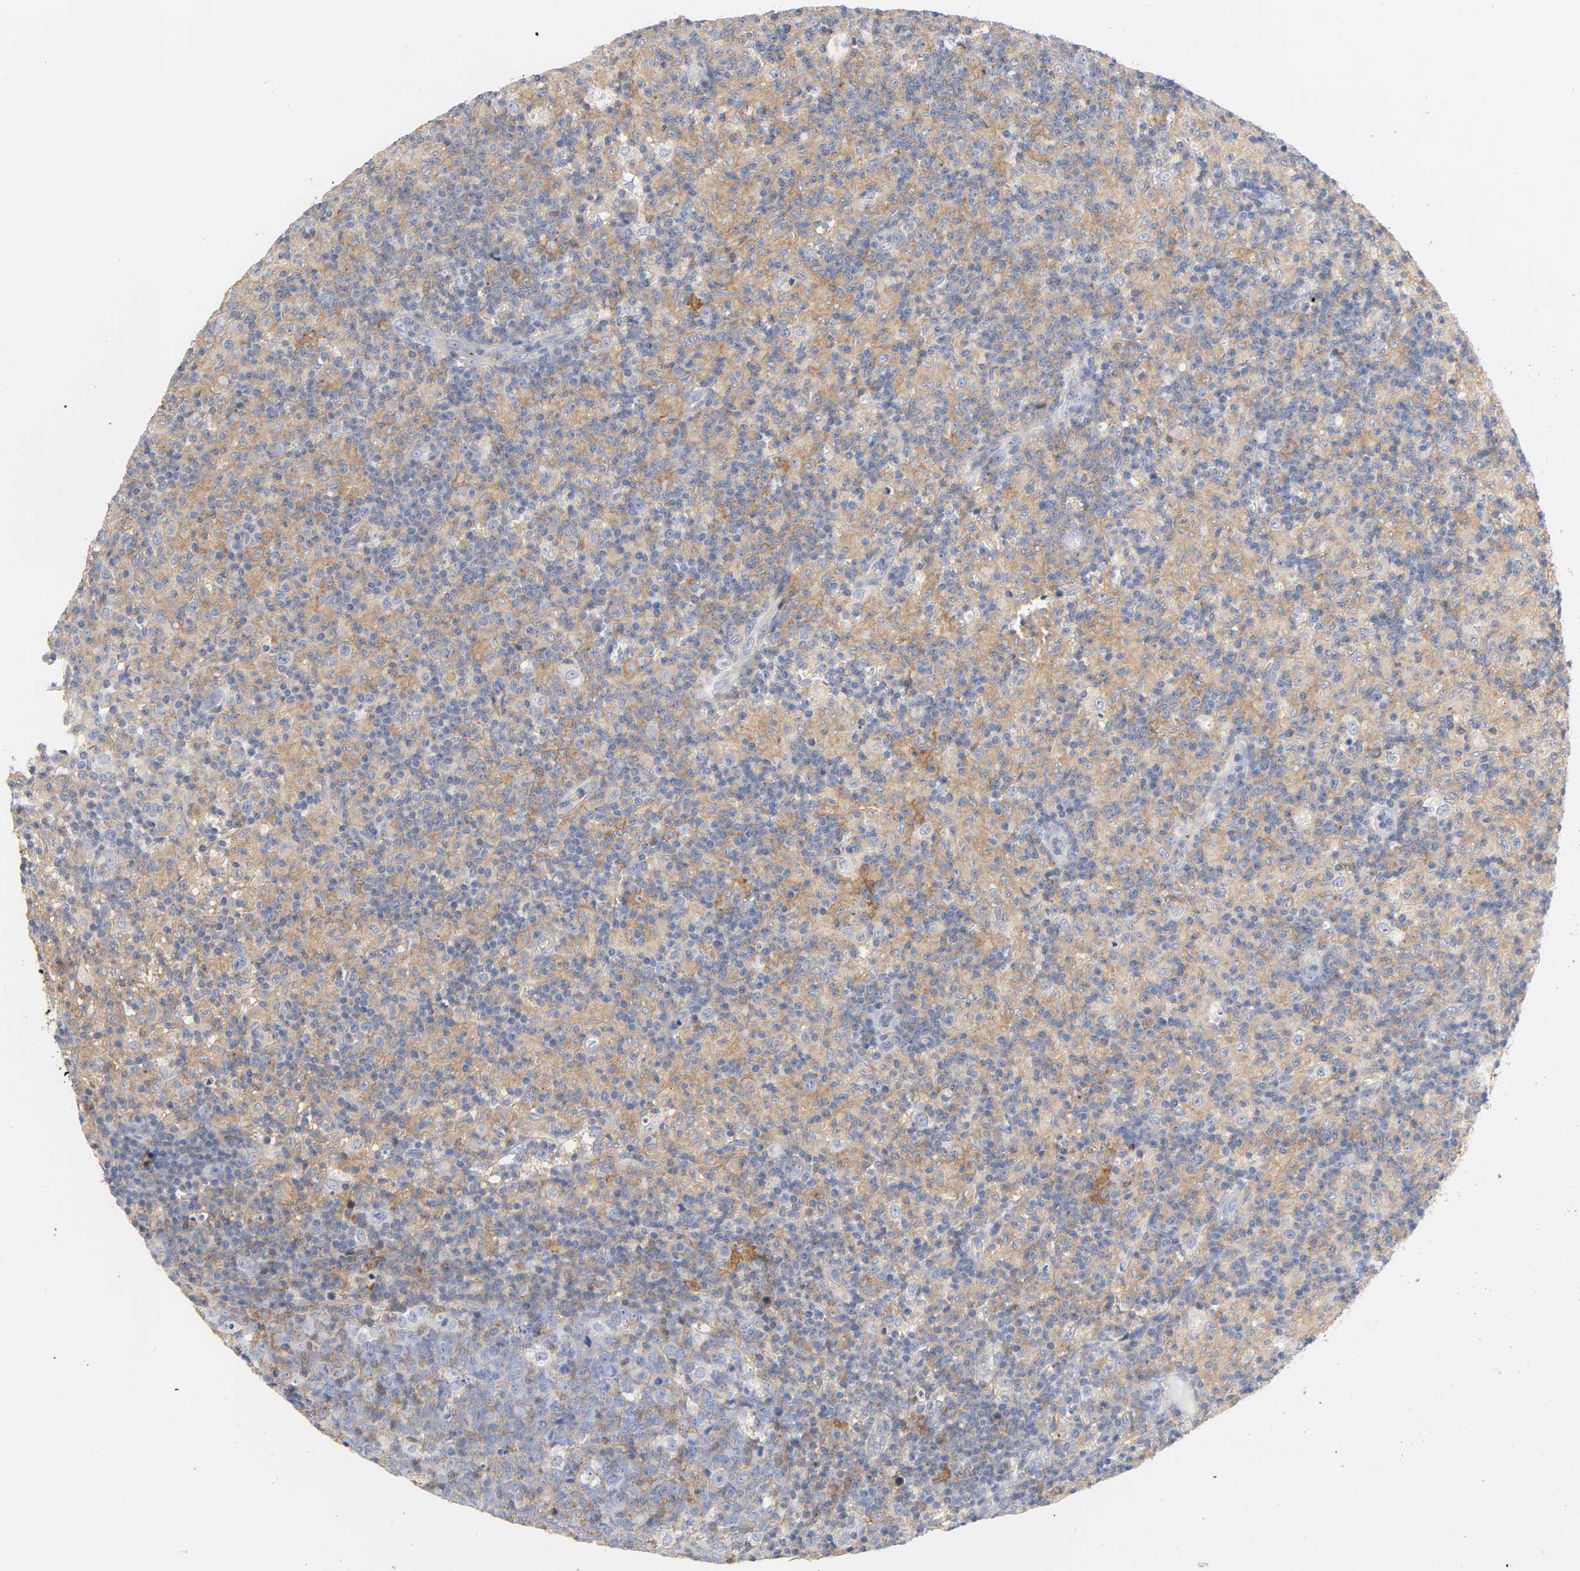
{"staining": {"intensity": "weak", "quantity": "25%-75%", "location": "cytoplasmic/membranous"}, "tissue": "lymph node", "cell_type": "Germinal center cells", "image_type": "normal", "snomed": [{"axis": "morphology", "description": "Normal tissue, NOS"}, {"axis": "morphology", "description": "Inflammation, NOS"}, {"axis": "topography", "description": "Lymph node"}], "caption": "Human lymph node stained for a protein (brown) displays weak cytoplasmic/membranous positive positivity in approximately 25%-75% of germinal center cells.", "gene": "SRC", "patient": {"sex": "male", "age": 55}}